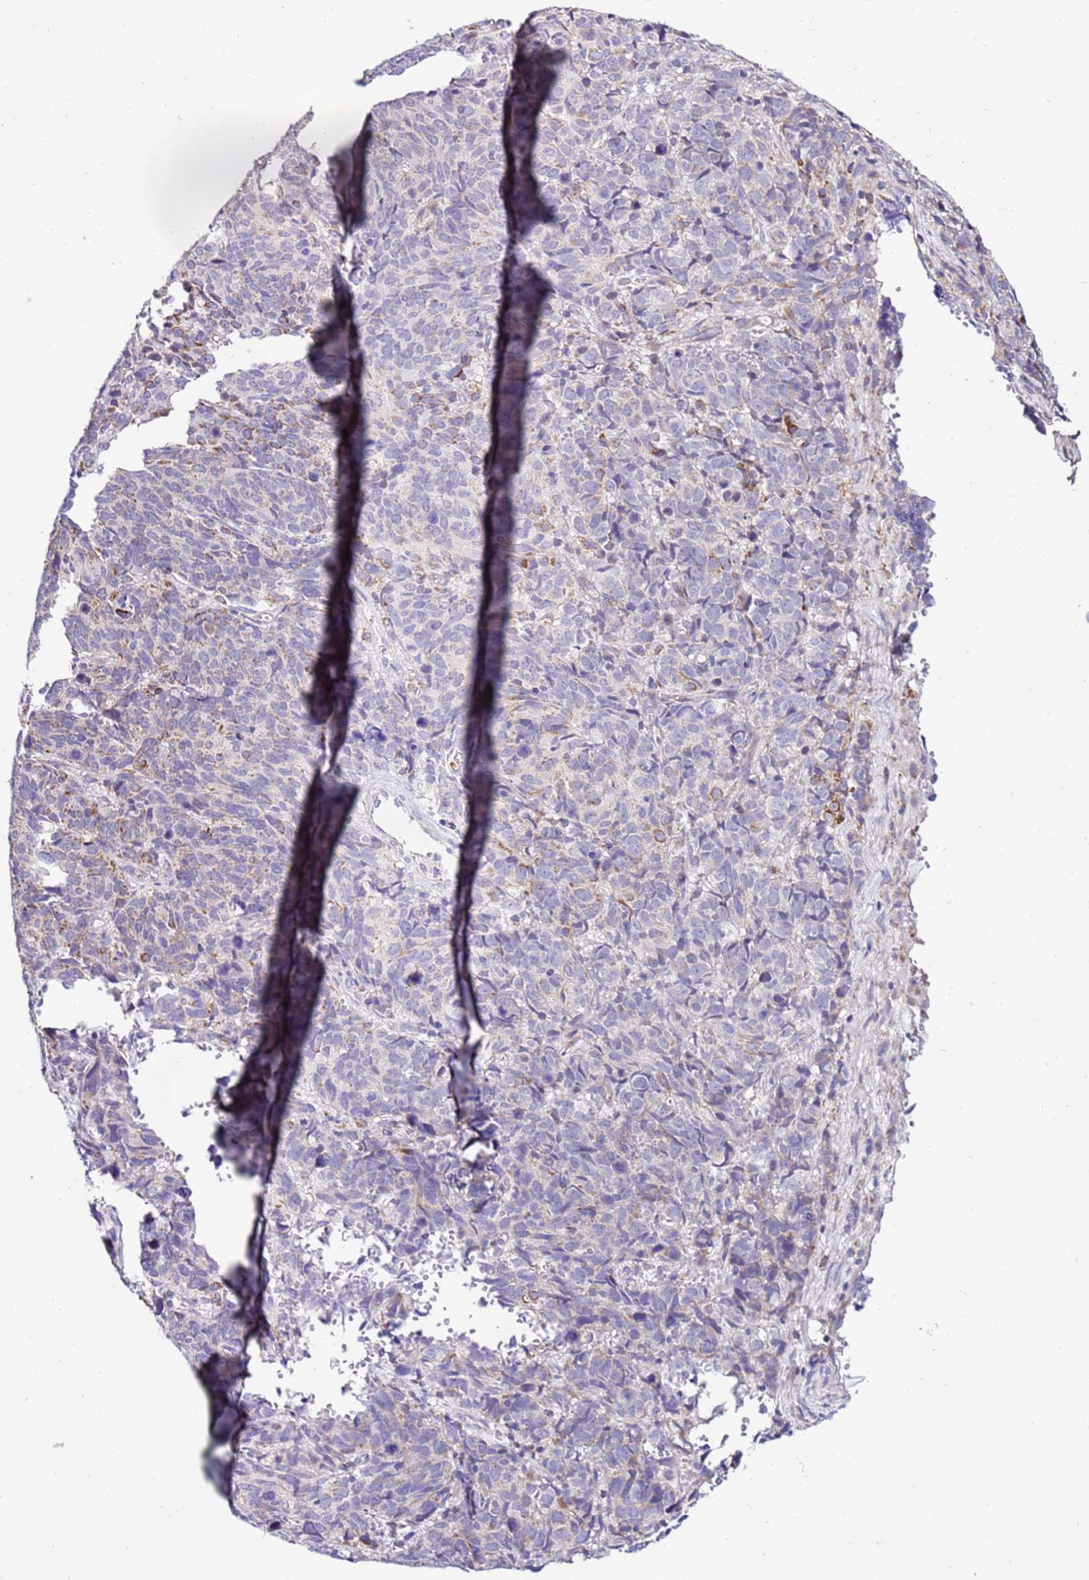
{"staining": {"intensity": "weak", "quantity": "<25%", "location": "cytoplasmic/membranous"}, "tissue": "cervical cancer", "cell_type": "Tumor cells", "image_type": "cancer", "snomed": [{"axis": "morphology", "description": "Squamous cell carcinoma, NOS"}, {"axis": "topography", "description": "Cervix"}], "caption": "DAB (3,3'-diaminobenzidine) immunohistochemical staining of squamous cell carcinoma (cervical) exhibits no significant positivity in tumor cells.", "gene": "IGF1R", "patient": {"sex": "female", "age": 60}}